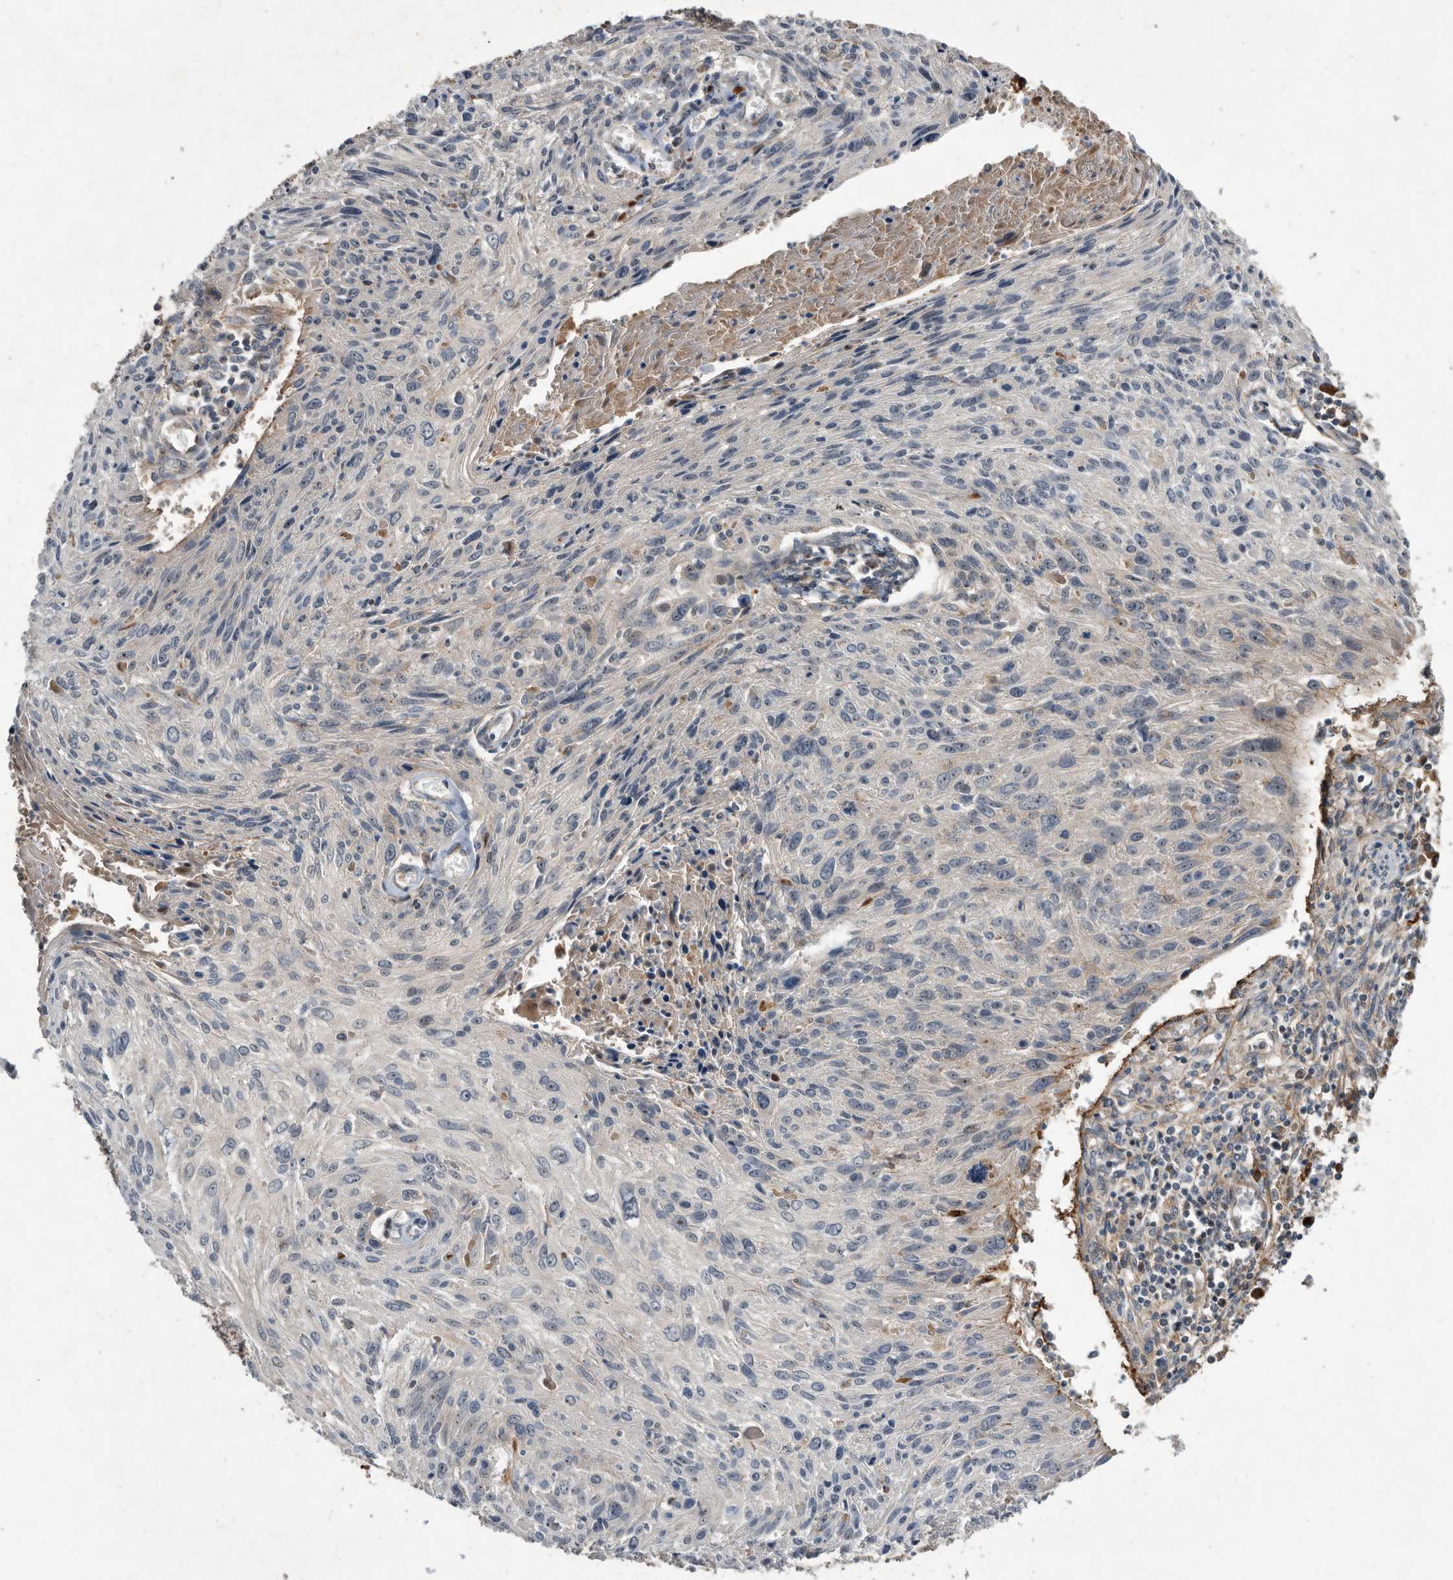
{"staining": {"intensity": "negative", "quantity": "none", "location": "none"}, "tissue": "cervical cancer", "cell_type": "Tumor cells", "image_type": "cancer", "snomed": [{"axis": "morphology", "description": "Squamous cell carcinoma, NOS"}, {"axis": "topography", "description": "Cervix"}], "caption": "DAB immunohistochemical staining of cervical cancer displays no significant positivity in tumor cells.", "gene": "PI15", "patient": {"sex": "female", "age": 51}}